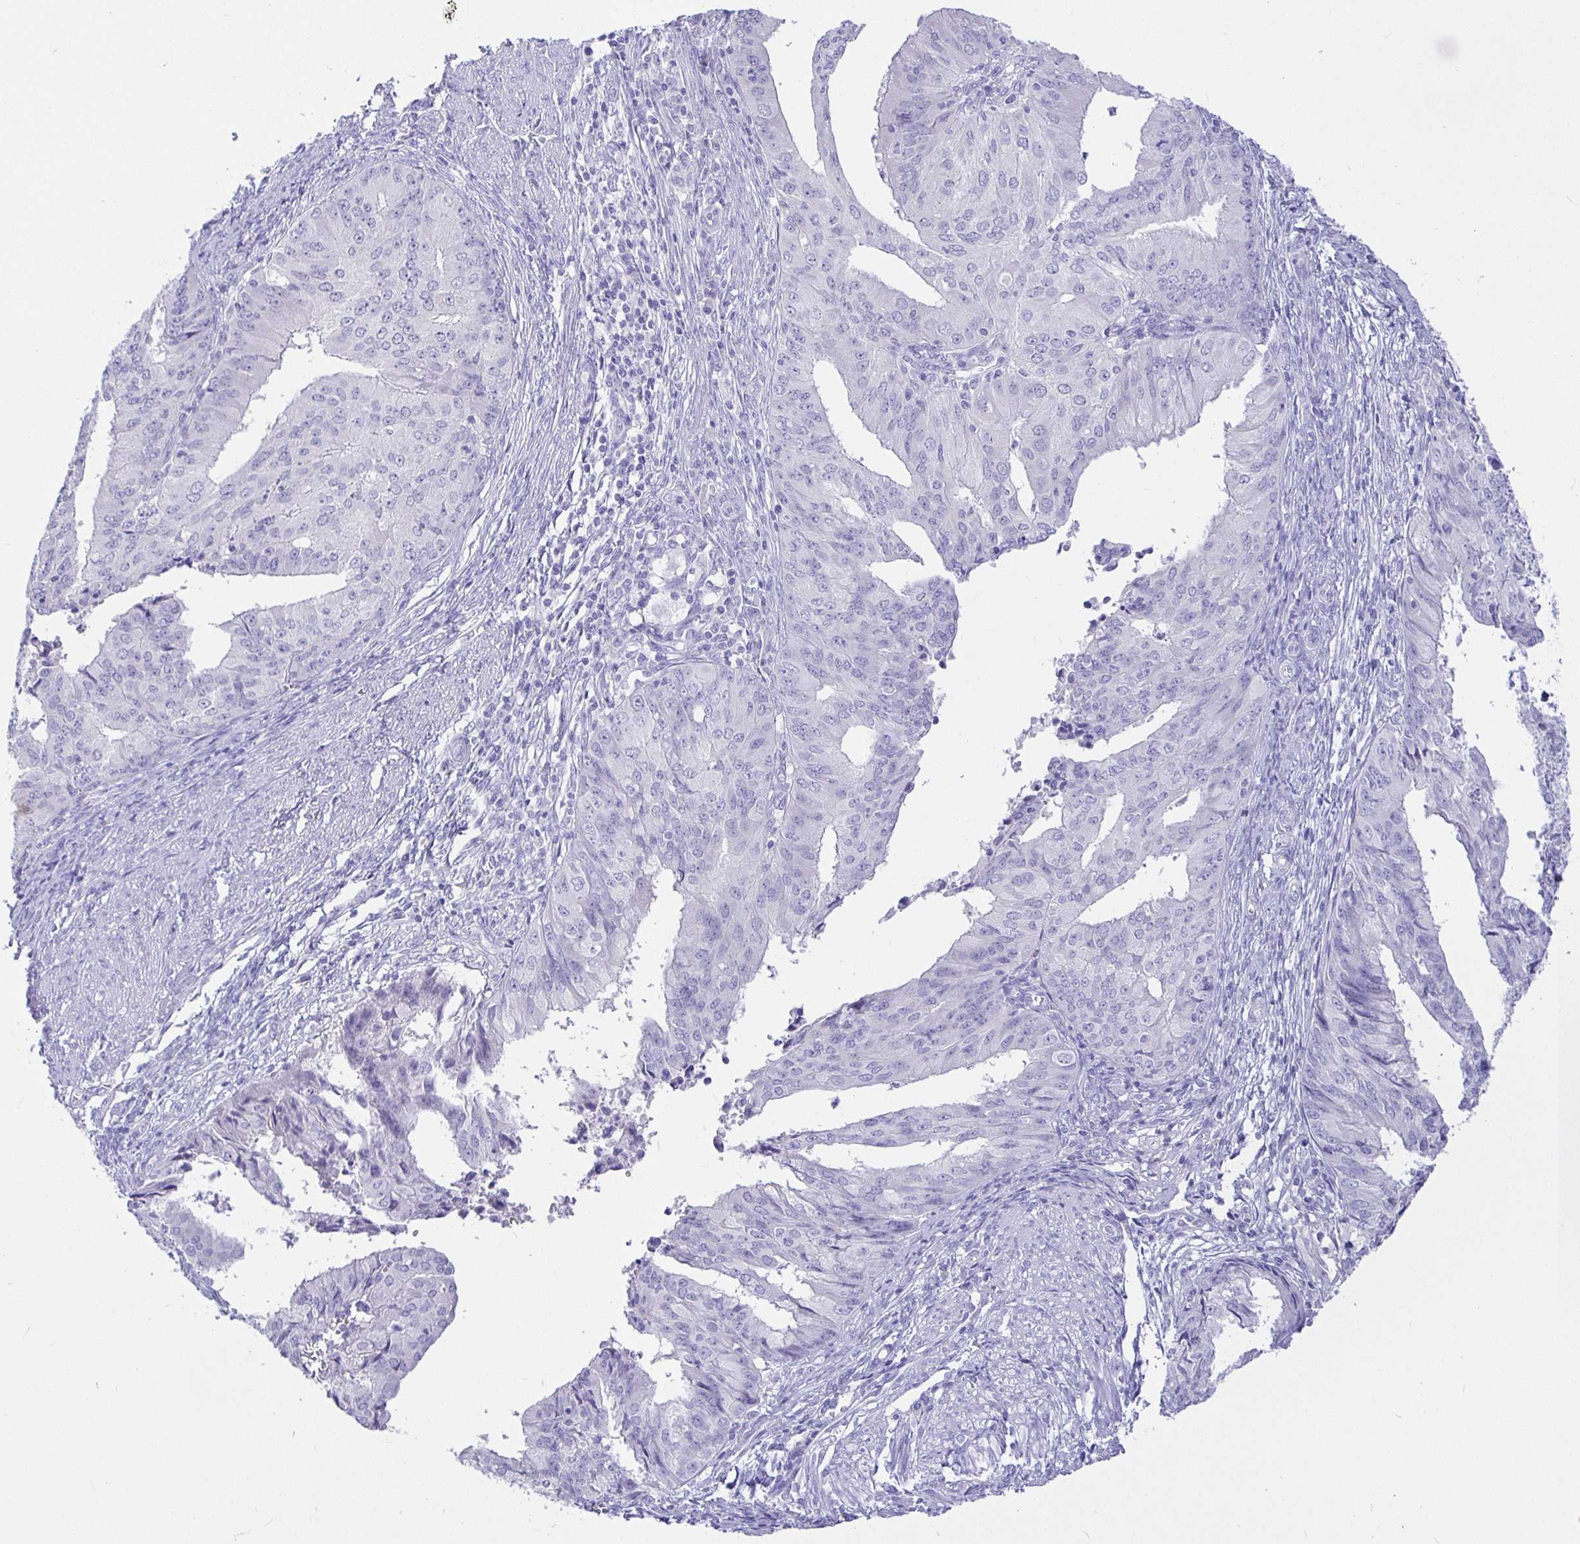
{"staining": {"intensity": "negative", "quantity": "none", "location": "none"}, "tissue": "endometrial cancer", "cell_type": "Tumor cells", "image_type": "cancer", "snomed": [{"axis": "morphology", "description": "Adenocarcinoma, NOS"}, {"axis": "topography", "description": "Endometrium"}], "caption": "The IHC image has no significant staining in tumor cells of endometrial cancer tissue.", "gene": "TPTE", "patient": {"sex": "female", "age": 50}}